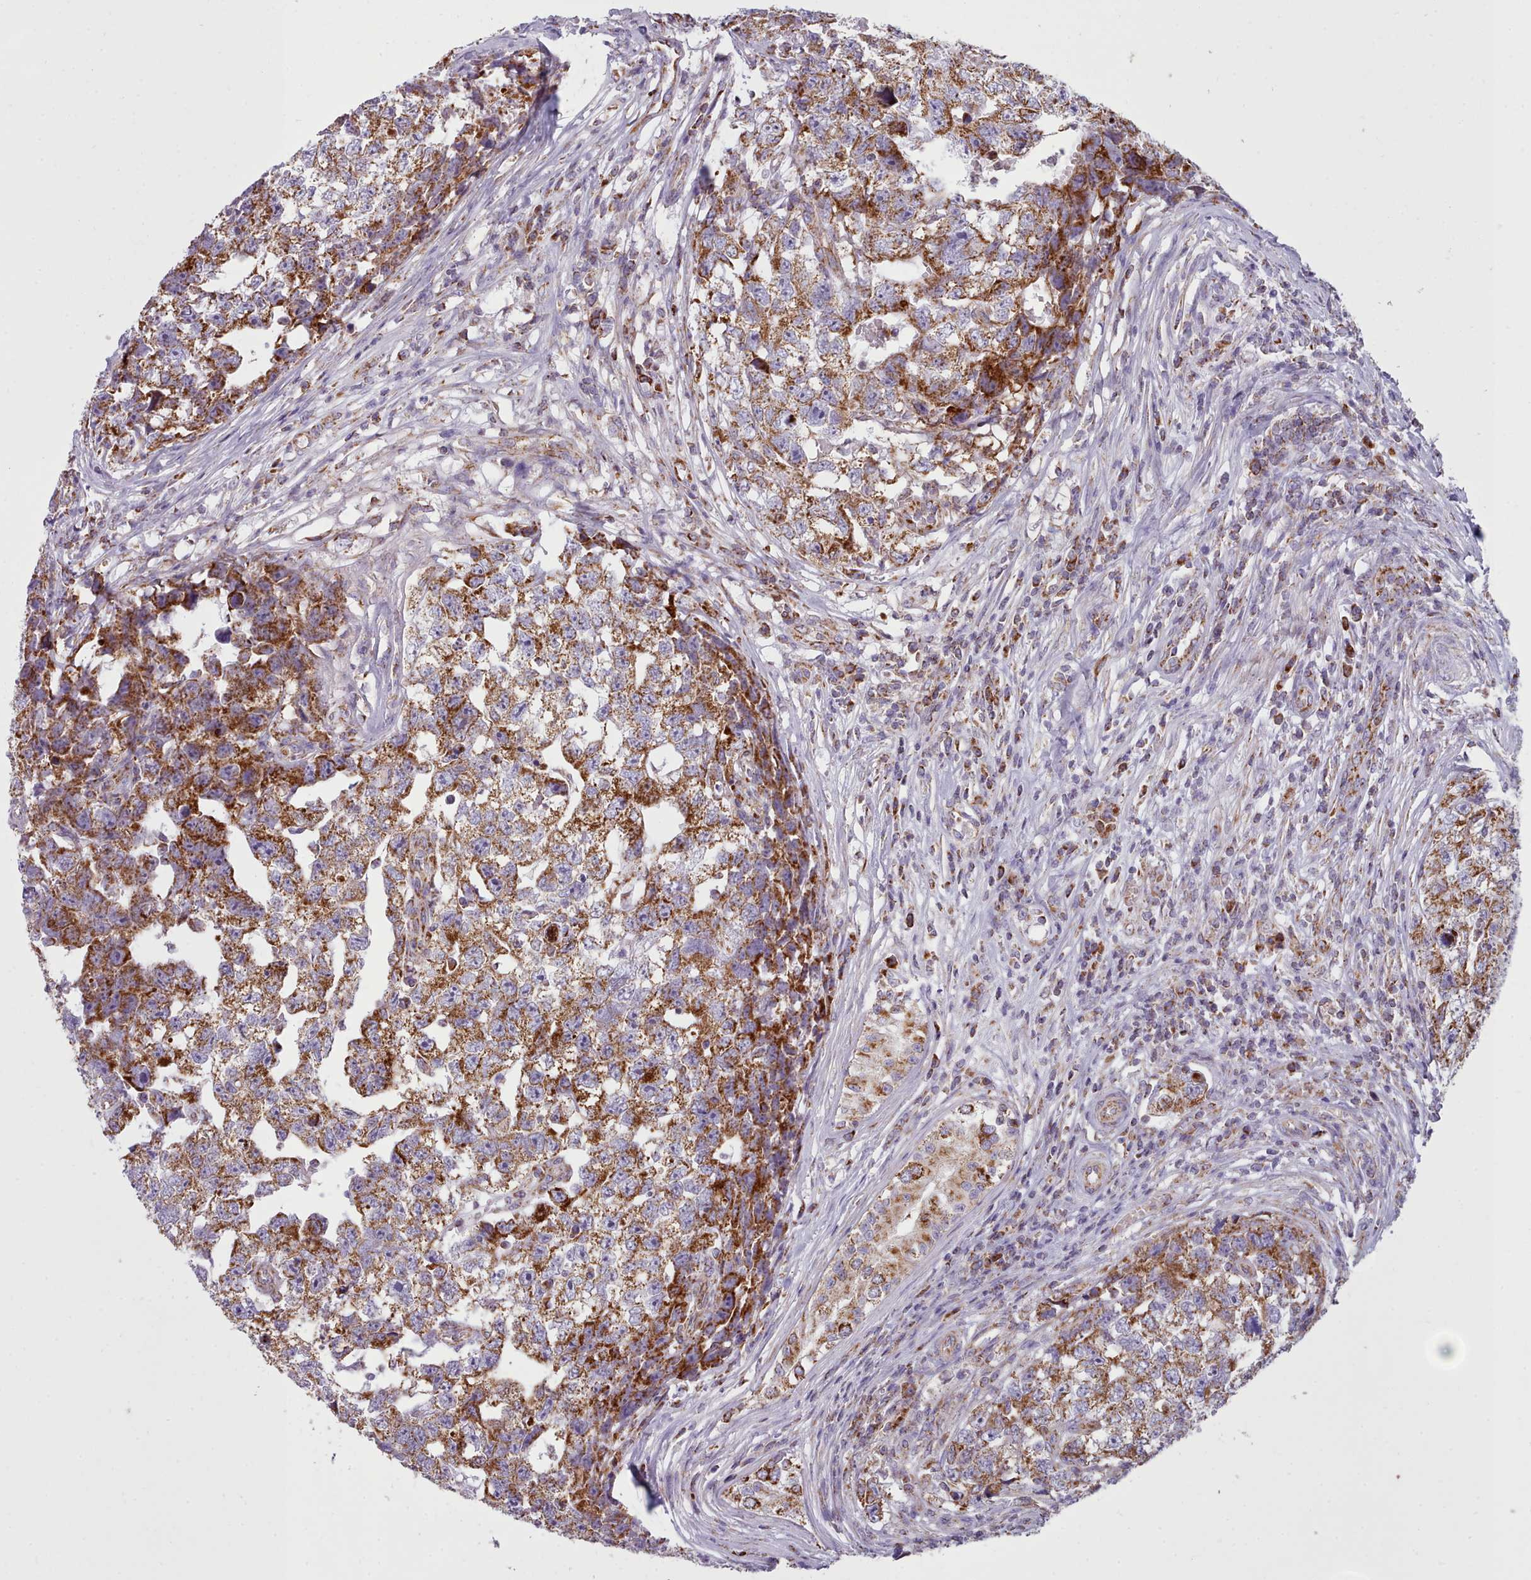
{"staining": {"intensity": "strong", "quantity": ">75%", "location": "cytoplasmic/membranous"}, "tissue": "testis cancer", "cell_type": "Tumor cells", "image_type": "cancer", "snomed": [{"axis": "morphology", "description": "Carcinoma, Embryonal, NOS"}, {"axis": "topography", "description": "Testis"}], "caption": "IHC micrograph of neoplastic tissue: embryonal carcinoma (testis) stained using IHC exhibits high levels of strong protein expression localized specifically in the cytoplasmic/membranous of tumor cells, appearing as a cytoplasmic/membranous brown color.", "gene": "SRP54", "patient": {"sex": "male", "age": 22}}